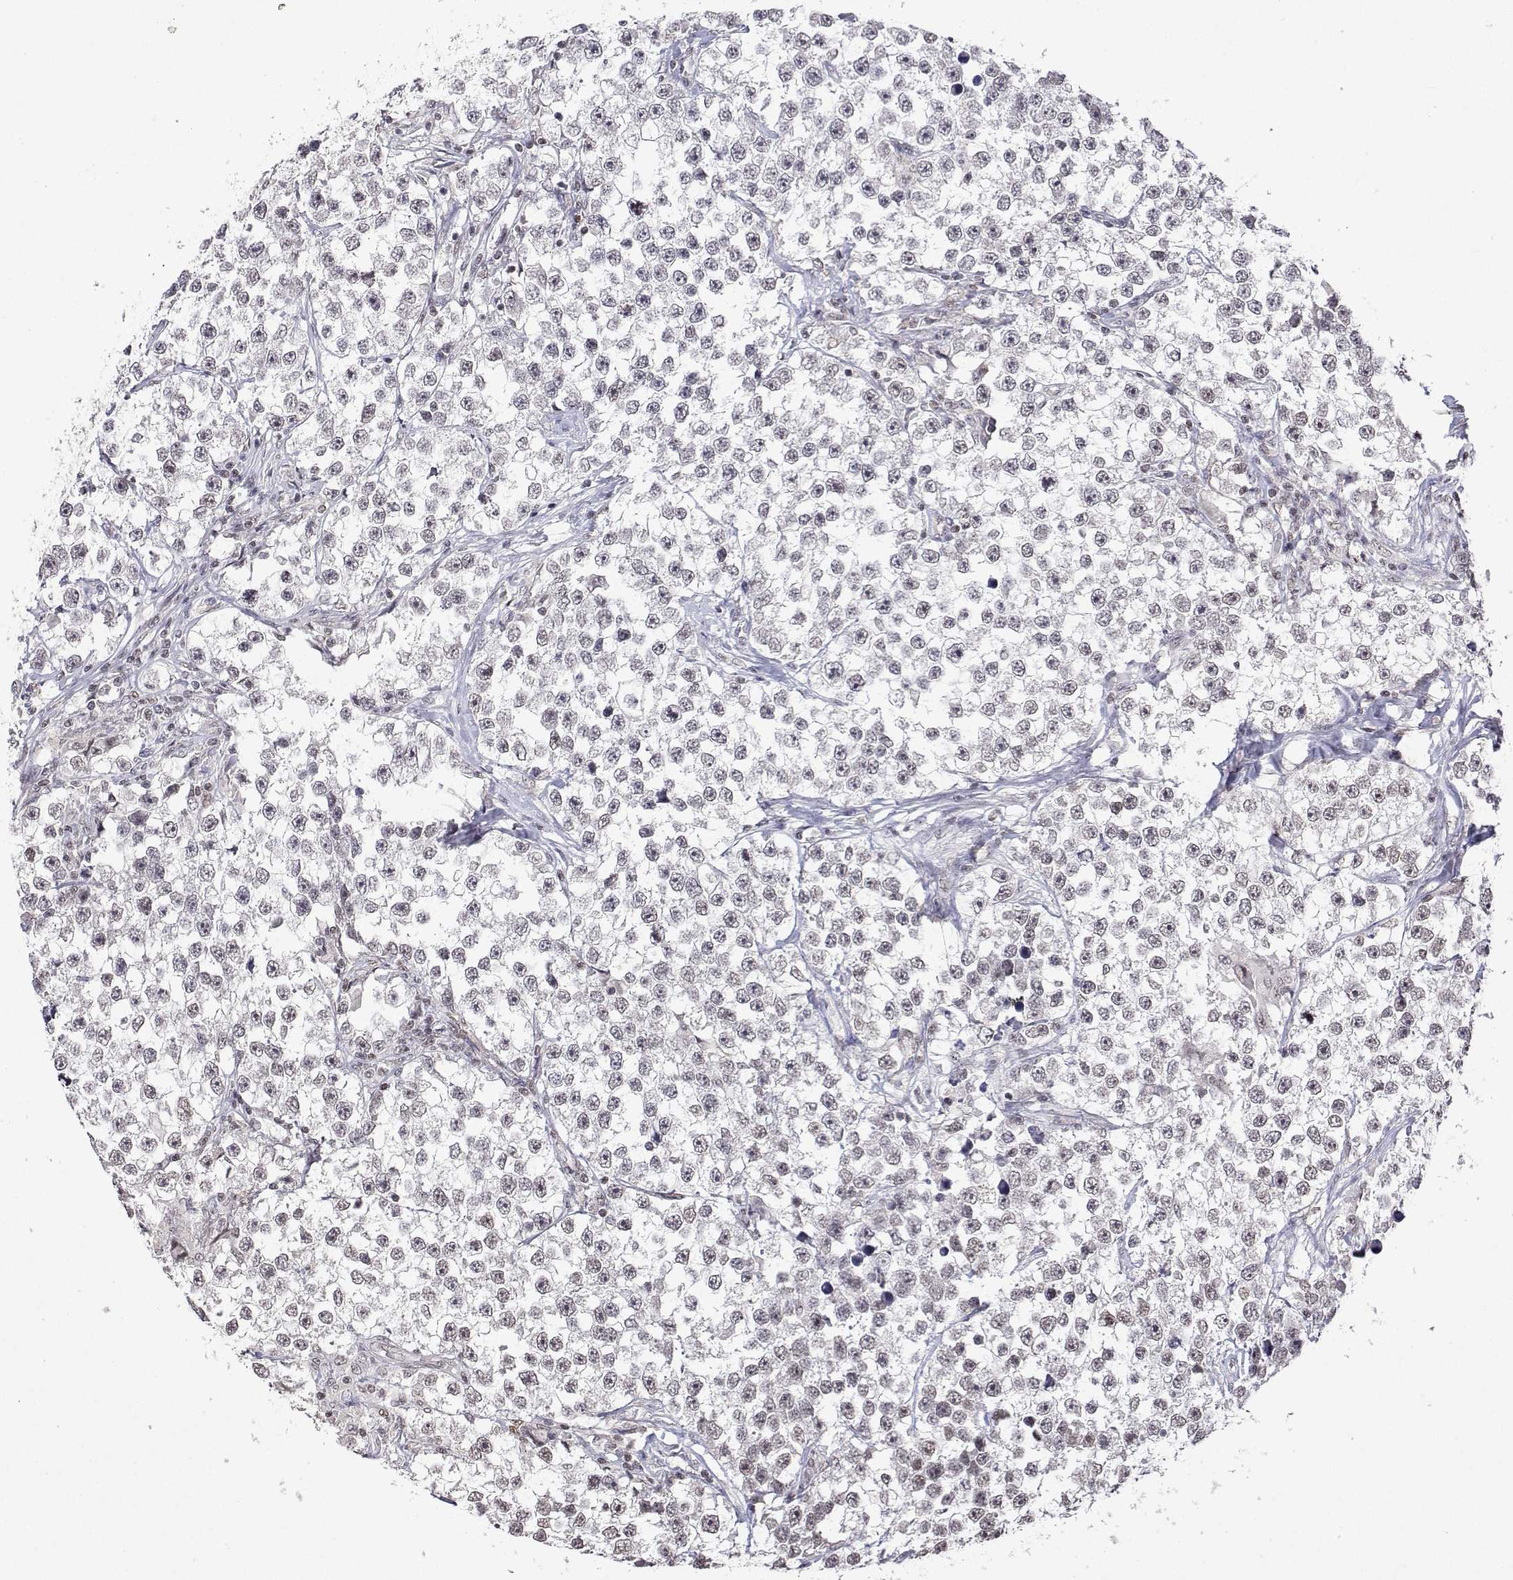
{"staining": {"intensity": "weak", "quantity": ">75%", "location": "nuclear"}, "tissue": "testis cancer", "cell_type": "Tumor cells", "image_type": "cancer", "snomed": [{"axis": "morphology", "description": "Seminoma, NOS"}, {"axis": "topography", "description": "Testis"}], "caption": "Human testis seminoma stained with a protein marker reveals weak staining in tumor cells.", "gene": "XPC", "patient": {"sex": "male", "age": 46}}